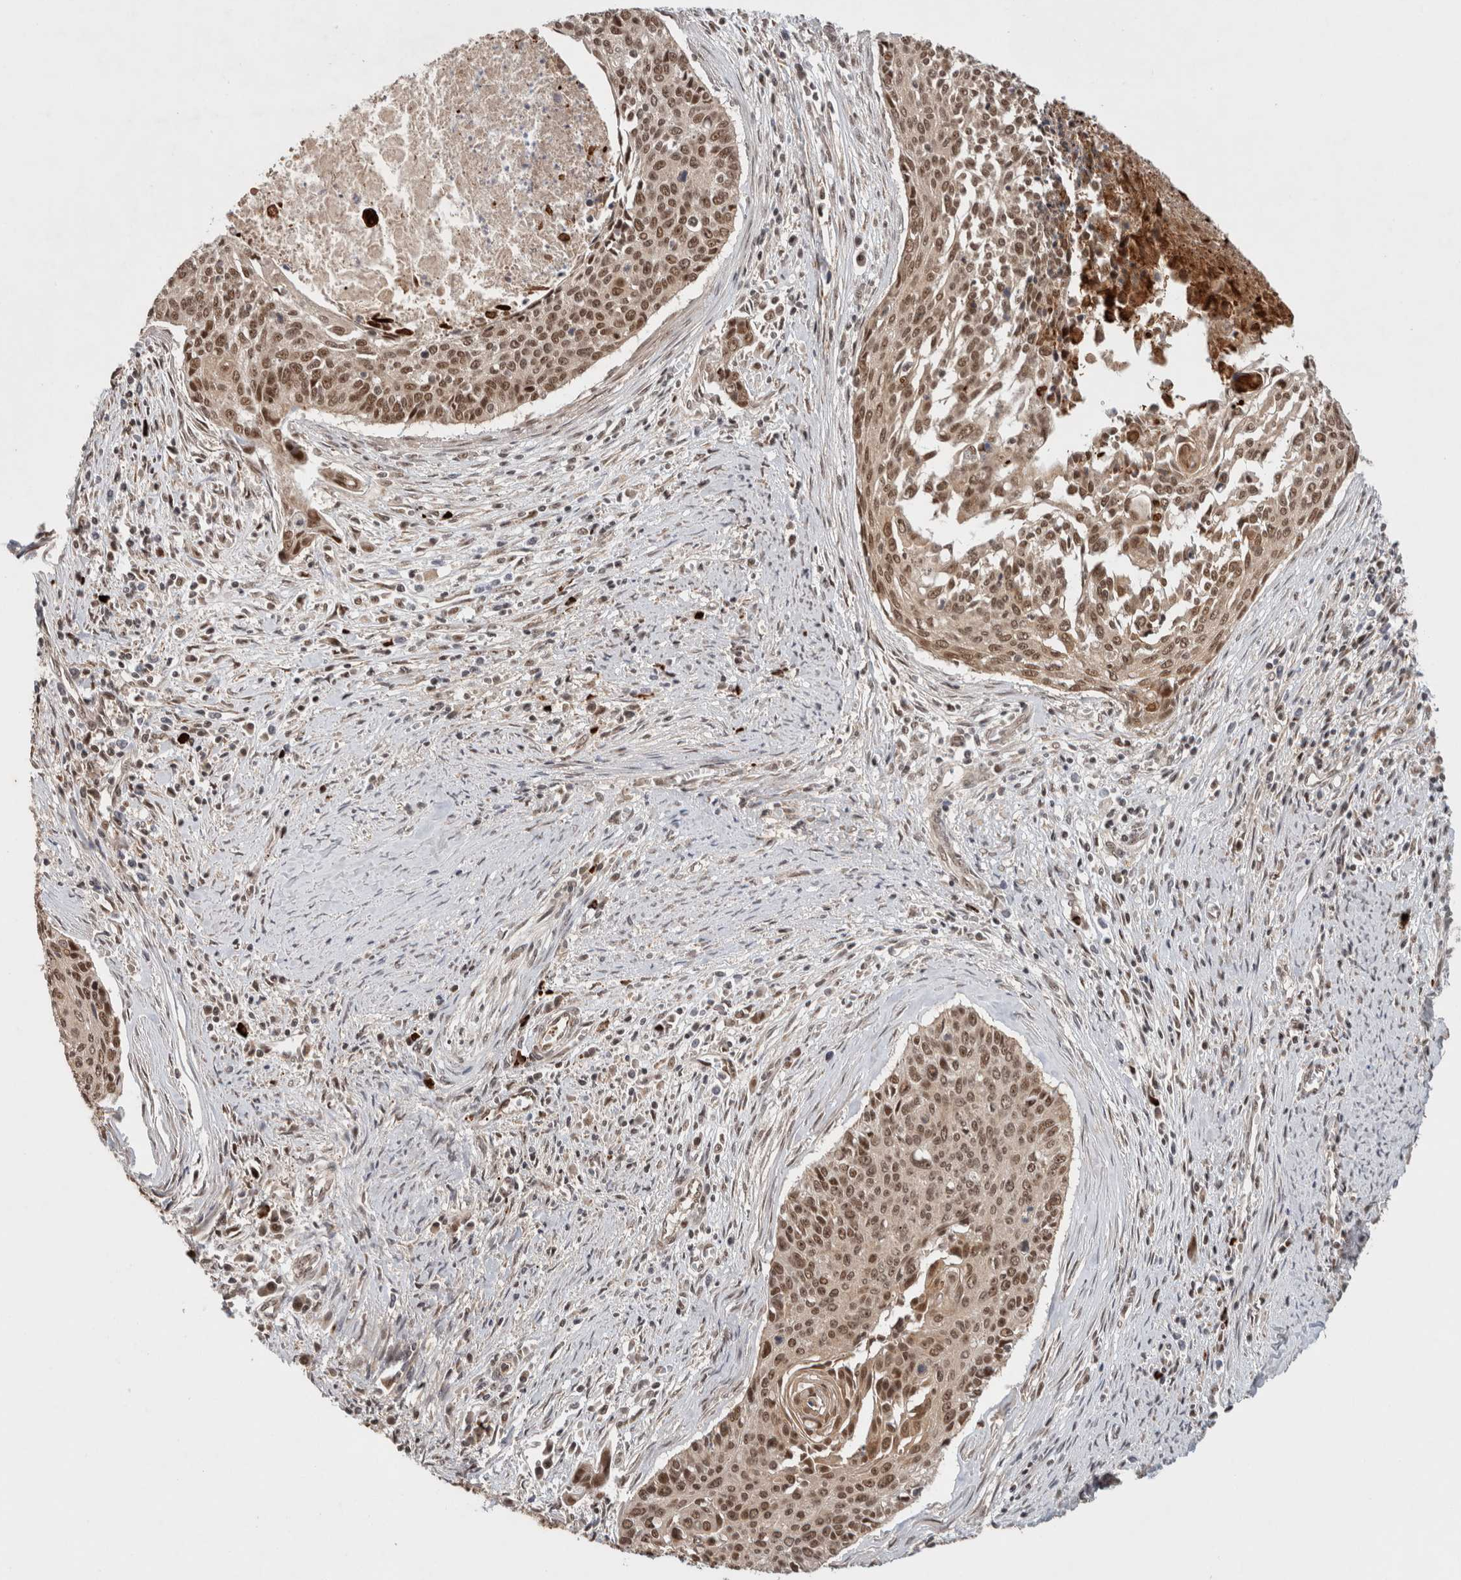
{"staining": {"intensity": "moderate", "quantity": ">75%", "location": "nuclear"}, "tissue": "cervical cancer", "cell_type": "Tumor cells", "image_type": "cancer", "snomed": [{"axis": "morphology", "description": "Squamous cell carcinoma, NOS"}, {"axis": "topography", "description": "Cervix"}], "caption": "Cervical cancer (squamous cell carcinoma) stained for a protein reveals moderate nuclear positivity in tumor cells.", "gene": "MPHOSPH6", "patient": {"sex": "female", "age": 55}}